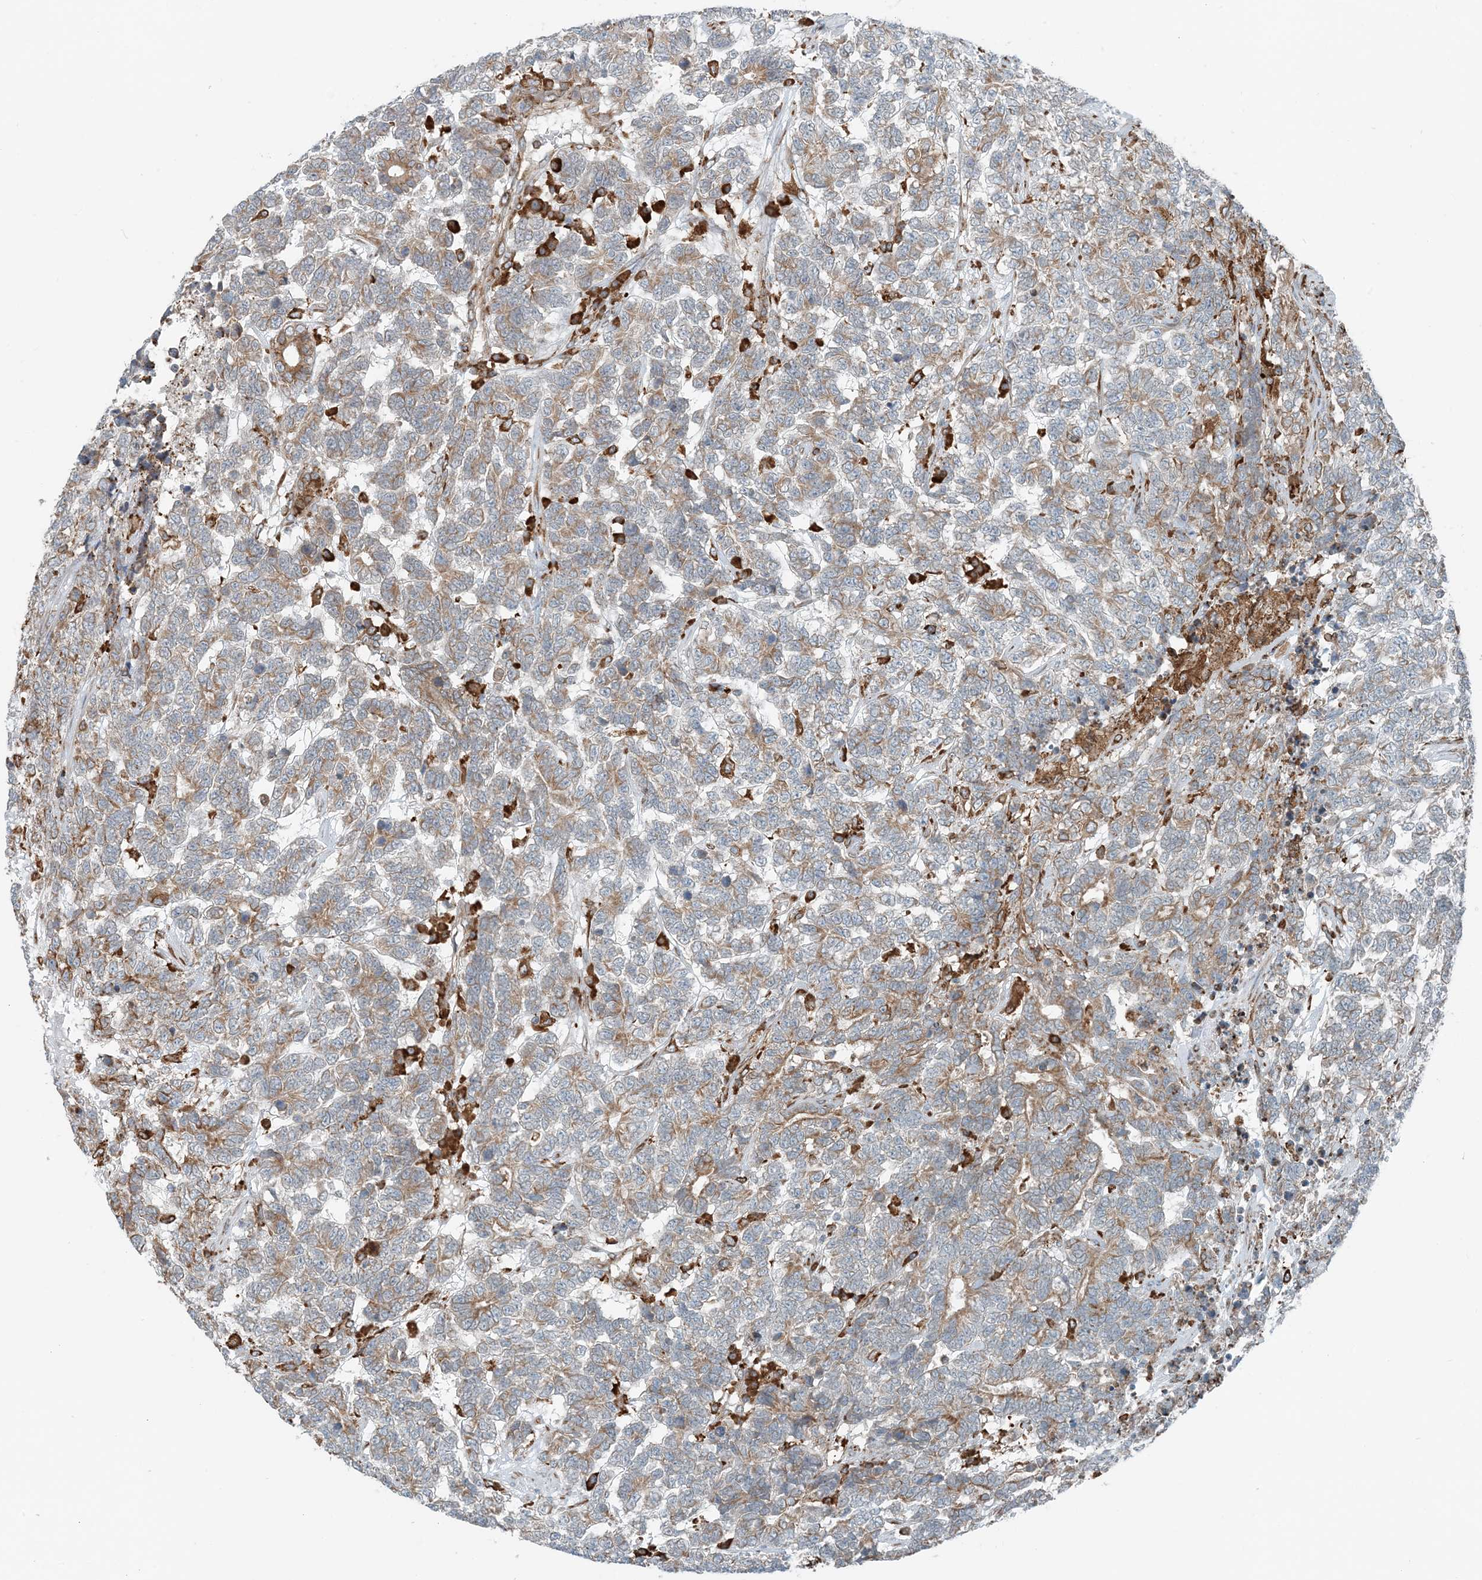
{"staining": {"intensity": "weak", "quantity": ">75%", "location": "cytoplasmic/membranous"}, "tissue": "testis cancer", "cell_type": "Tumor cells", "image_type": "cancer", "snomed": [{"axis": "morphology", "description": "Carcinoma, Embryonal, NOS"}, {"axis": "topography", "description": "Testis"}], "caption": "This is an image of immunohistochemistry (IHC) staining of testis embryonal carcinoma, which shows weak positivity in the cytoplasmic/membranous of tumor cells.", "gene": "CERKL", "patient": {"sex": "male", "age": 26}}